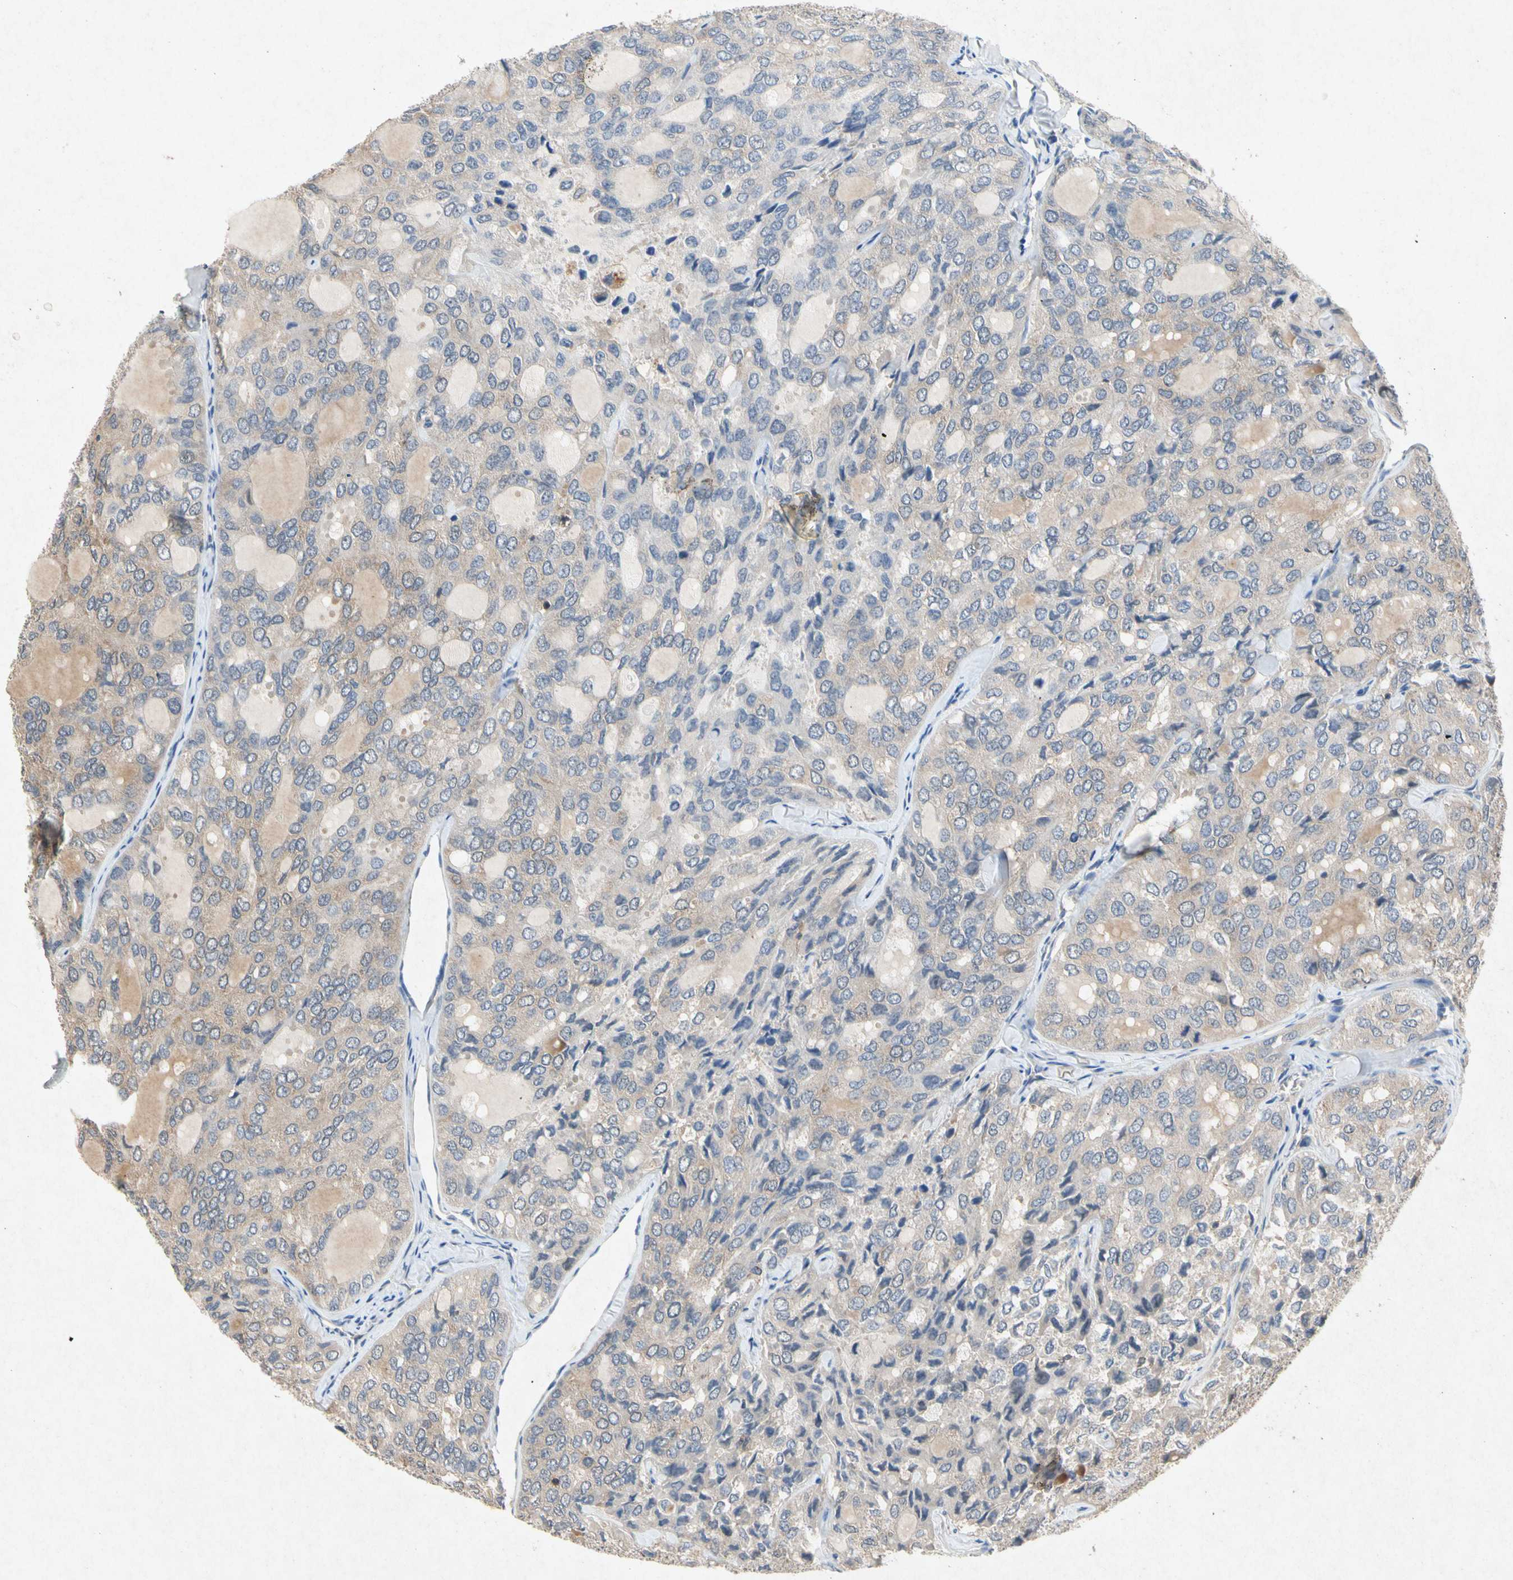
{"staining": {"intensity": "weak", "quantity": ">75%", "location": "cytoplasmic/membranous"}, "tissue": "thyroid cancer", "cell_type": "Tumor cells", "image_type": "cancer", "snomed": [{"axis": "morphology", "description": "Follicular adenoma carcinoma, NOS"}, {"axis": "topography", "description": "Thyroid gland"}], "caption": "Weak cytoplasmic/membranous protein positivity is appreciated in approximately >75% of tumor cells in thyroid cancer.", "gene": "RPS6KA1", "patient": {"sex": "male", "age": 75}}